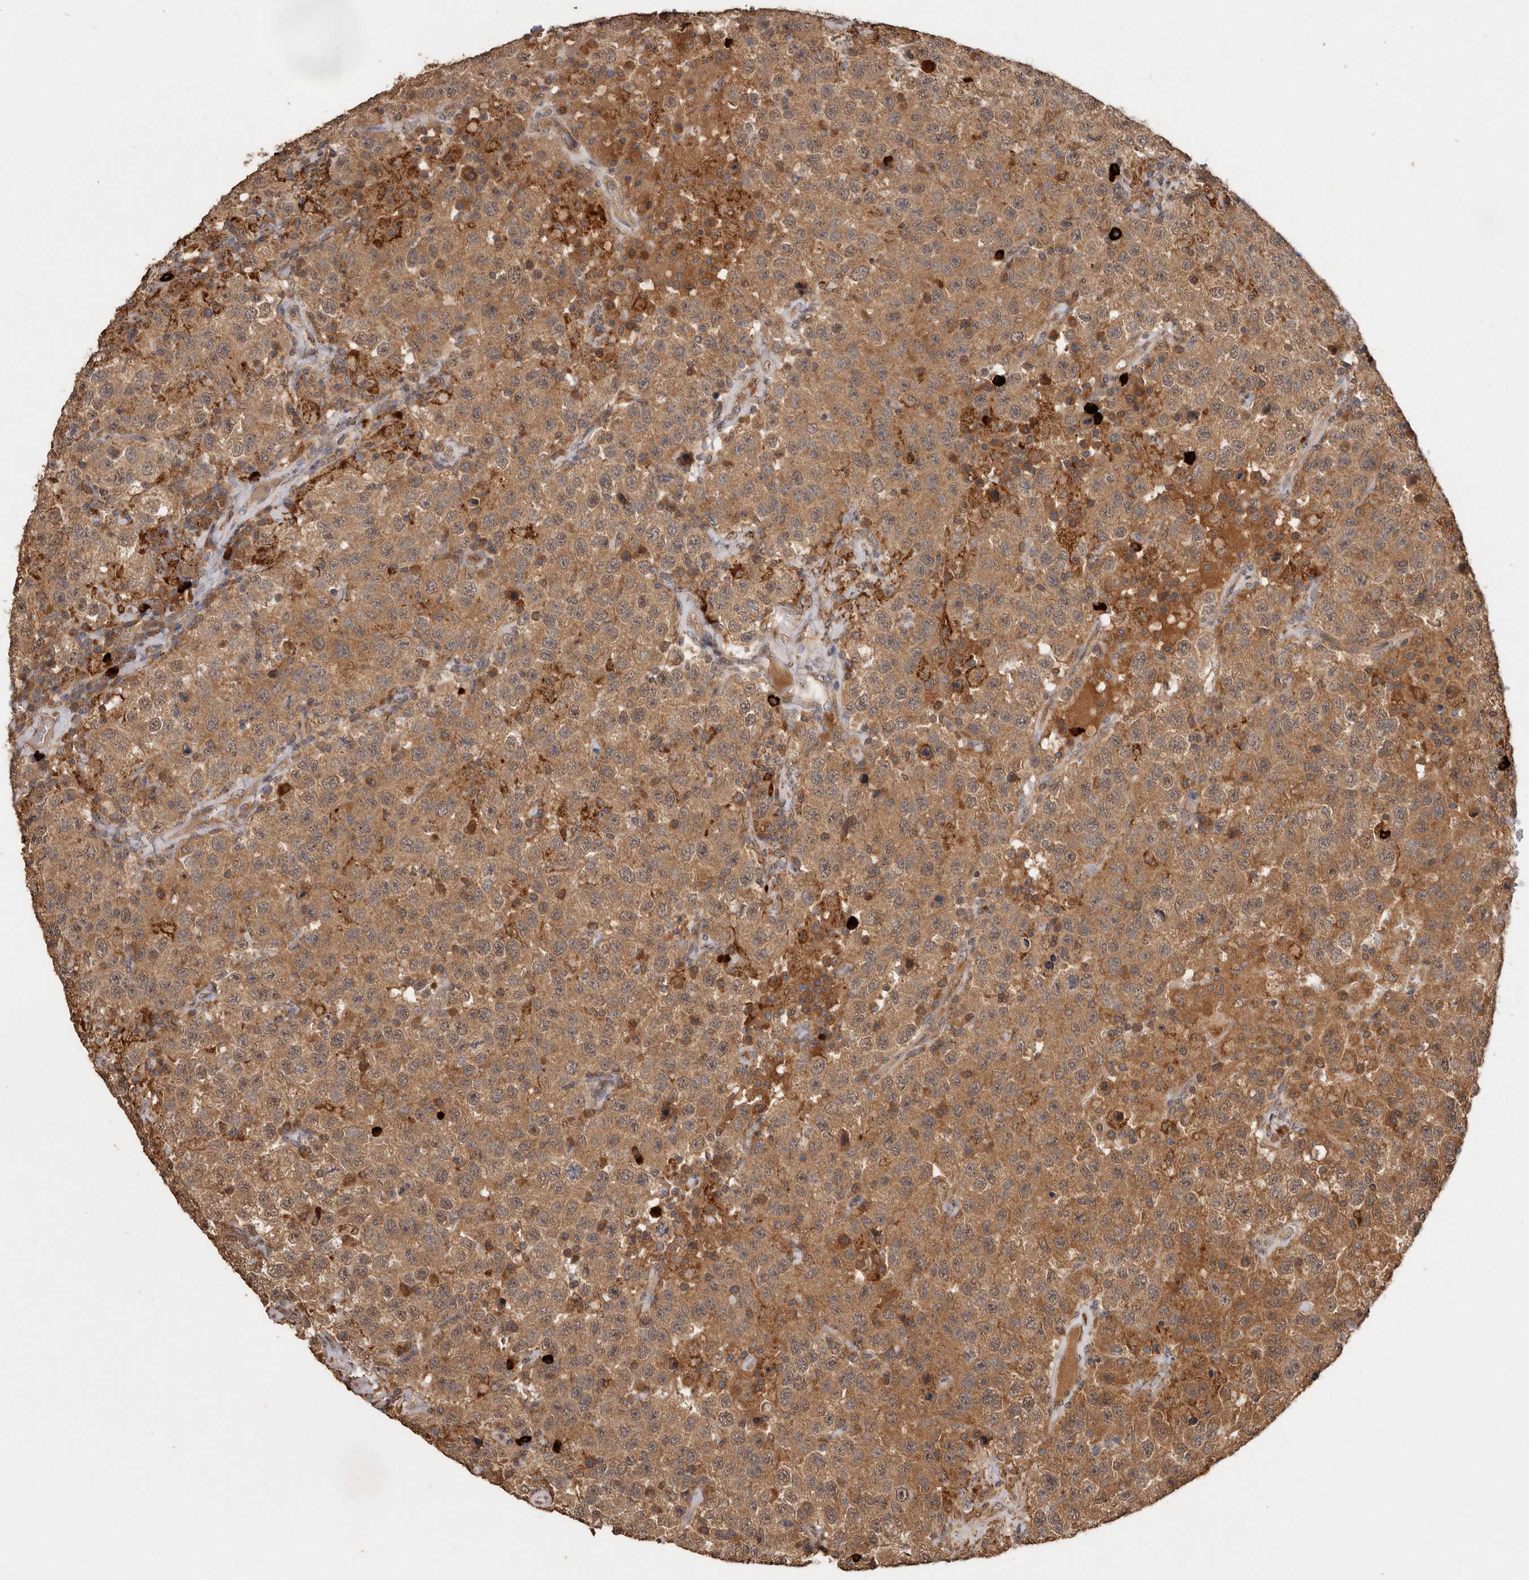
{"staining": {"intensity": "moderate", "quantity": ">75%", "location": "cytoplasmic/membranous"}, "tissue": "testis cancer", "cell_type": "Tumor cells", "image_type": "cancer", "snomed": [{"axis": "morphology", "description": "Seminoma, NOS"}, {"axis": "topography", "description": "Testis"}], "caption": "A brown stain highlights moderate cytoplasmic/membranous positivity of a protein in testis cancer tumor cells.", "gene": "RWDD1", "patient": {"sex": "male", "age": 41}}